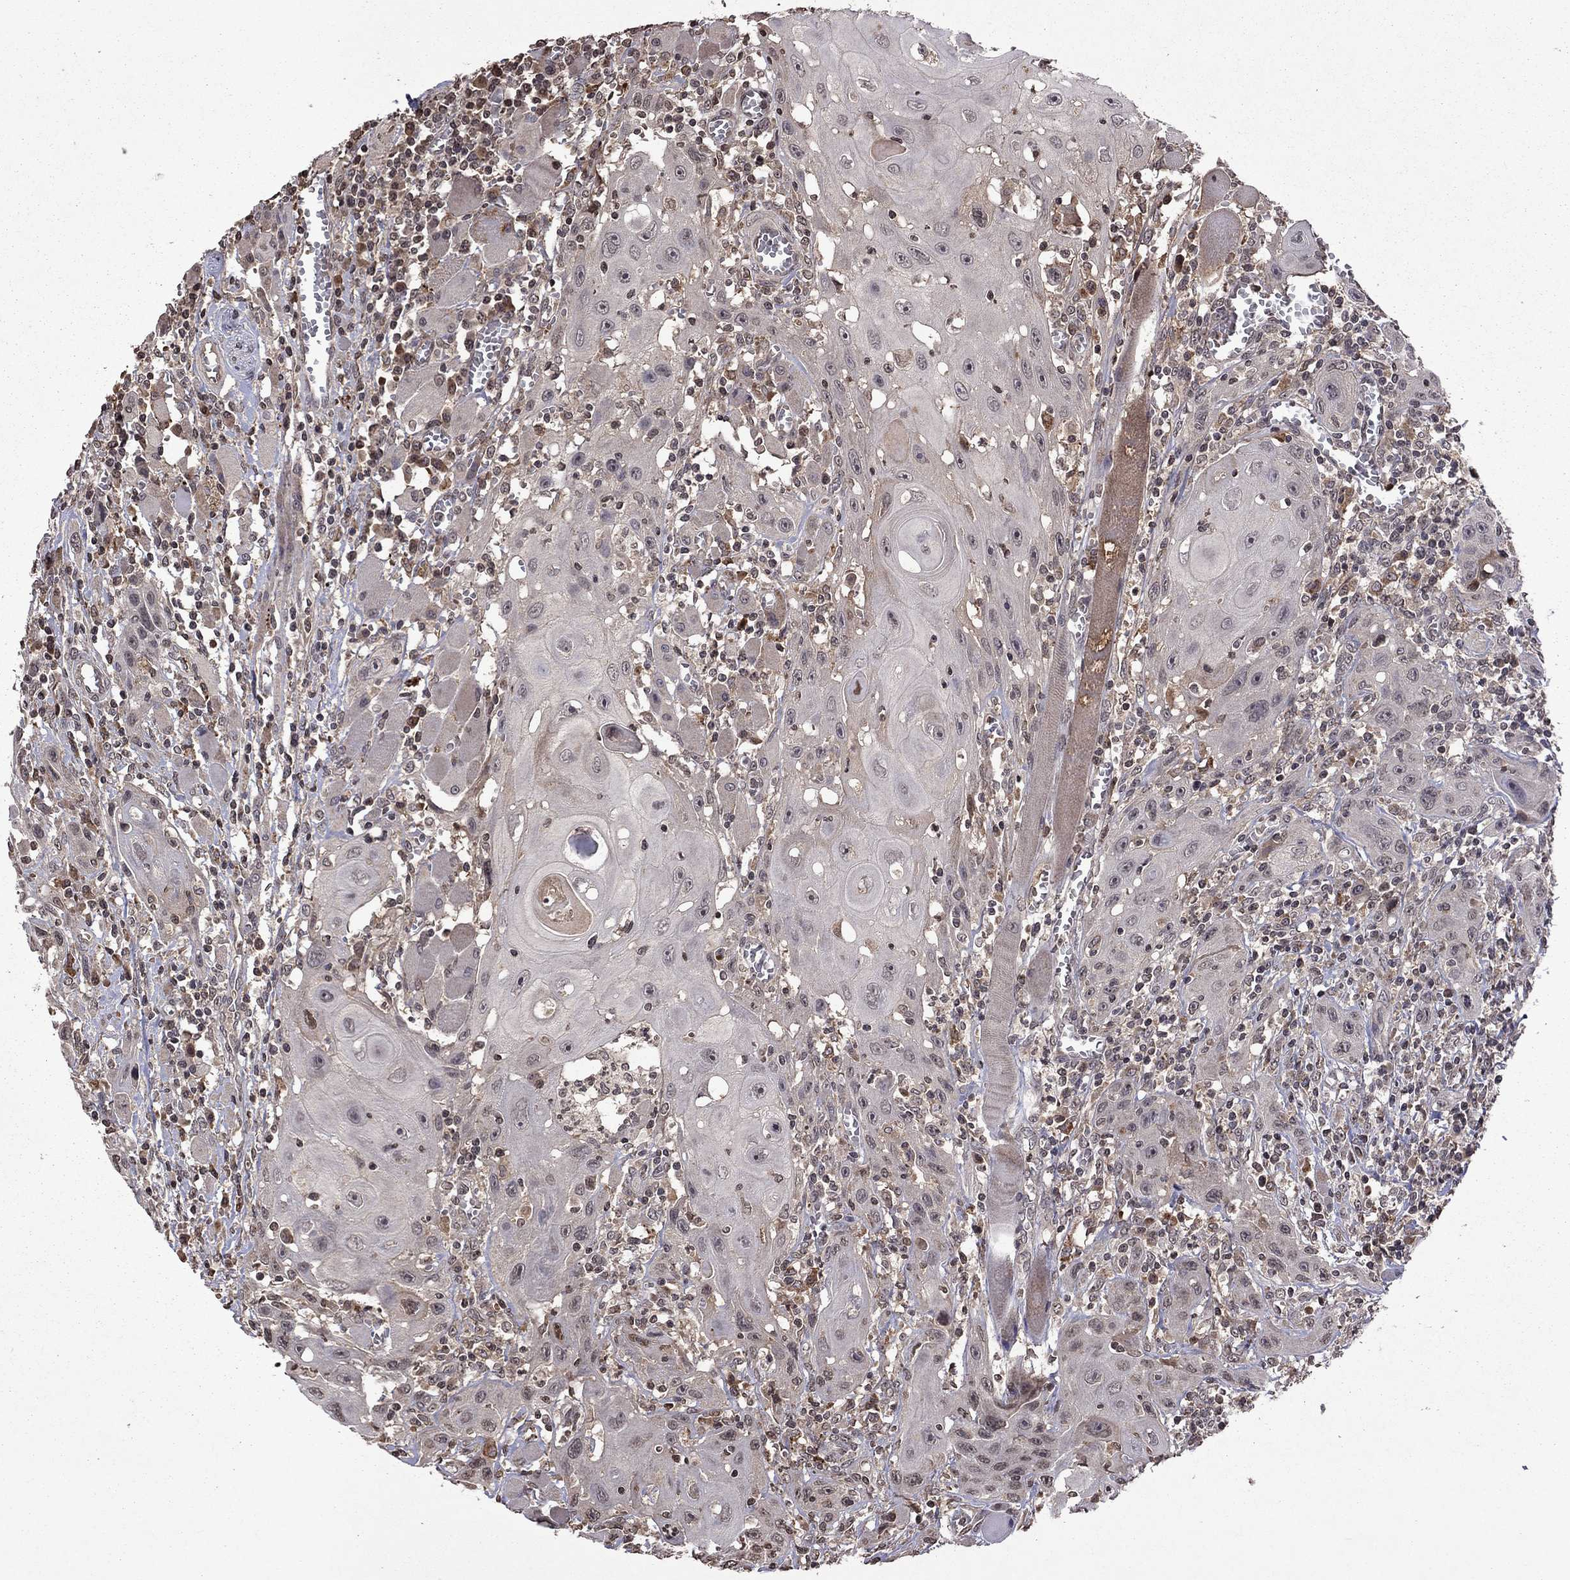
{"staining": {"intensity": "negative", "quantity": "none", "location": "none"}, "tissue": "head and neck cancer", "cell_type": "Tumor cells", "image_type": "cancer", "snomed": [{"axis": "morphology", "description": "Normal tissue, NOS"}, {"axis": "morphology", "description": "Squamous cell carcinoma, NOS"}, {"axis": "topography", "description": "Oral tissue"}, {"axis": "topography", "description": "Head-Neck"}], "caption": "An IHC image of head and neck cancer (squamous cell carcinoma) is shown. There is no staining in tumor cells of head and neck cancer (squamous cell carcinoma).", "gene": "NLGN1", "patient": {"sex": "male", "age": 71}}